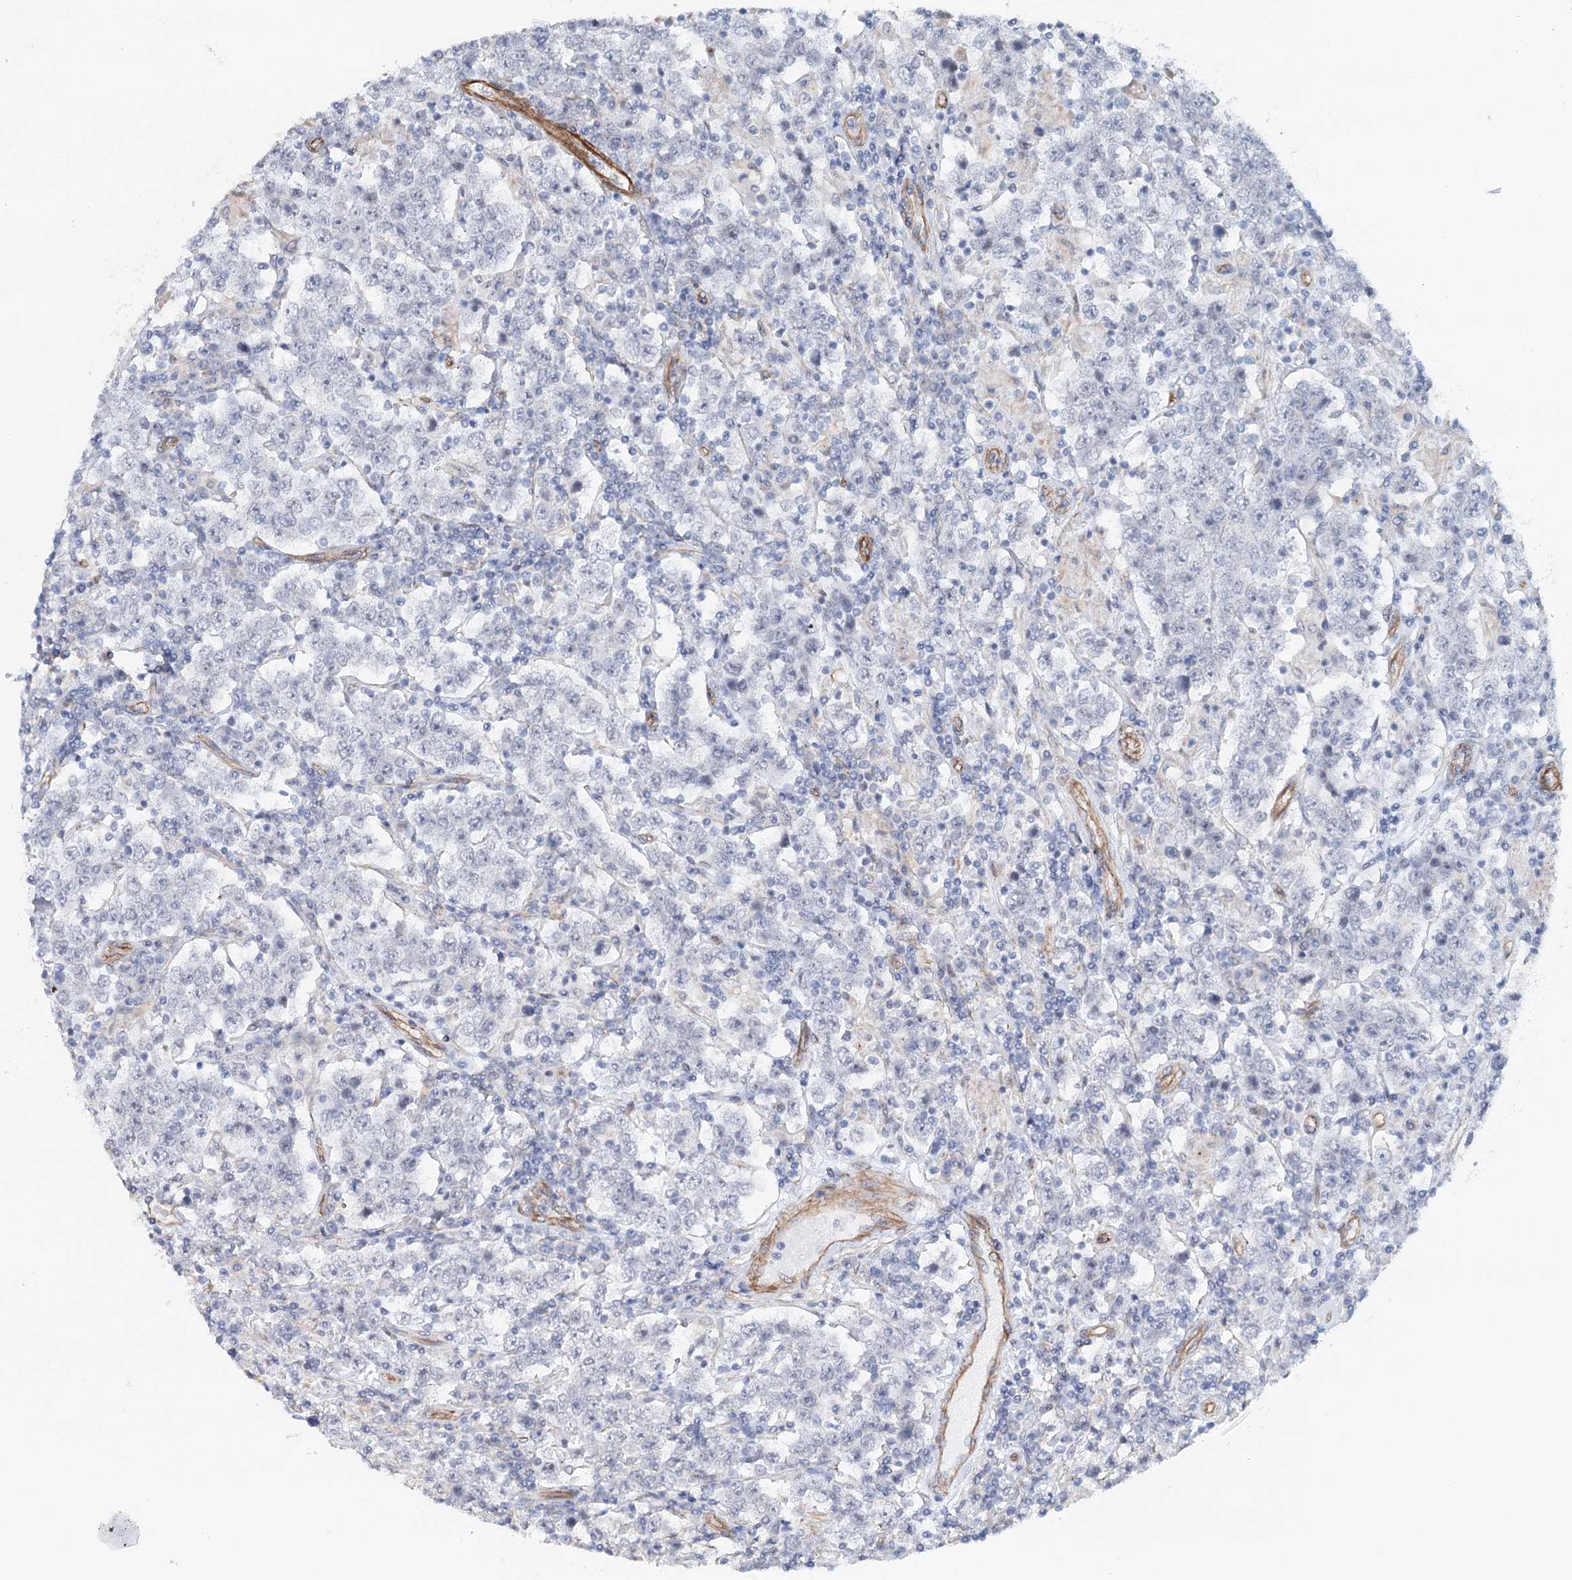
{"staining": {"intensity": "negative", "quantity": "none", "location": "none"}, "tissue": "testis cancer", "cell_type": "Tumor cells", "image_type": "cancer", "snomed": [{"axis": "morphology", "description": "Normal tissue, NOS"}, {"axis": "morphology", "description": "Urothelial carcinoma, High grade"}, {"axis": "morphology", "description": "Seminoma, NOS"}, {"axis": "morphology", "description": "Carcinoma, Embryonal, NOS"}, {"axis": "topography", "description": "Urinary bladder"}, {"axis": "topography", "description": "Testis"}], "caption": "This is an immunohistochemistry histopathology image of testis cancer. There is no staining in tumor cells.", "gene": "SYNPO", "patient": {"sex": "male", "age": 41}}